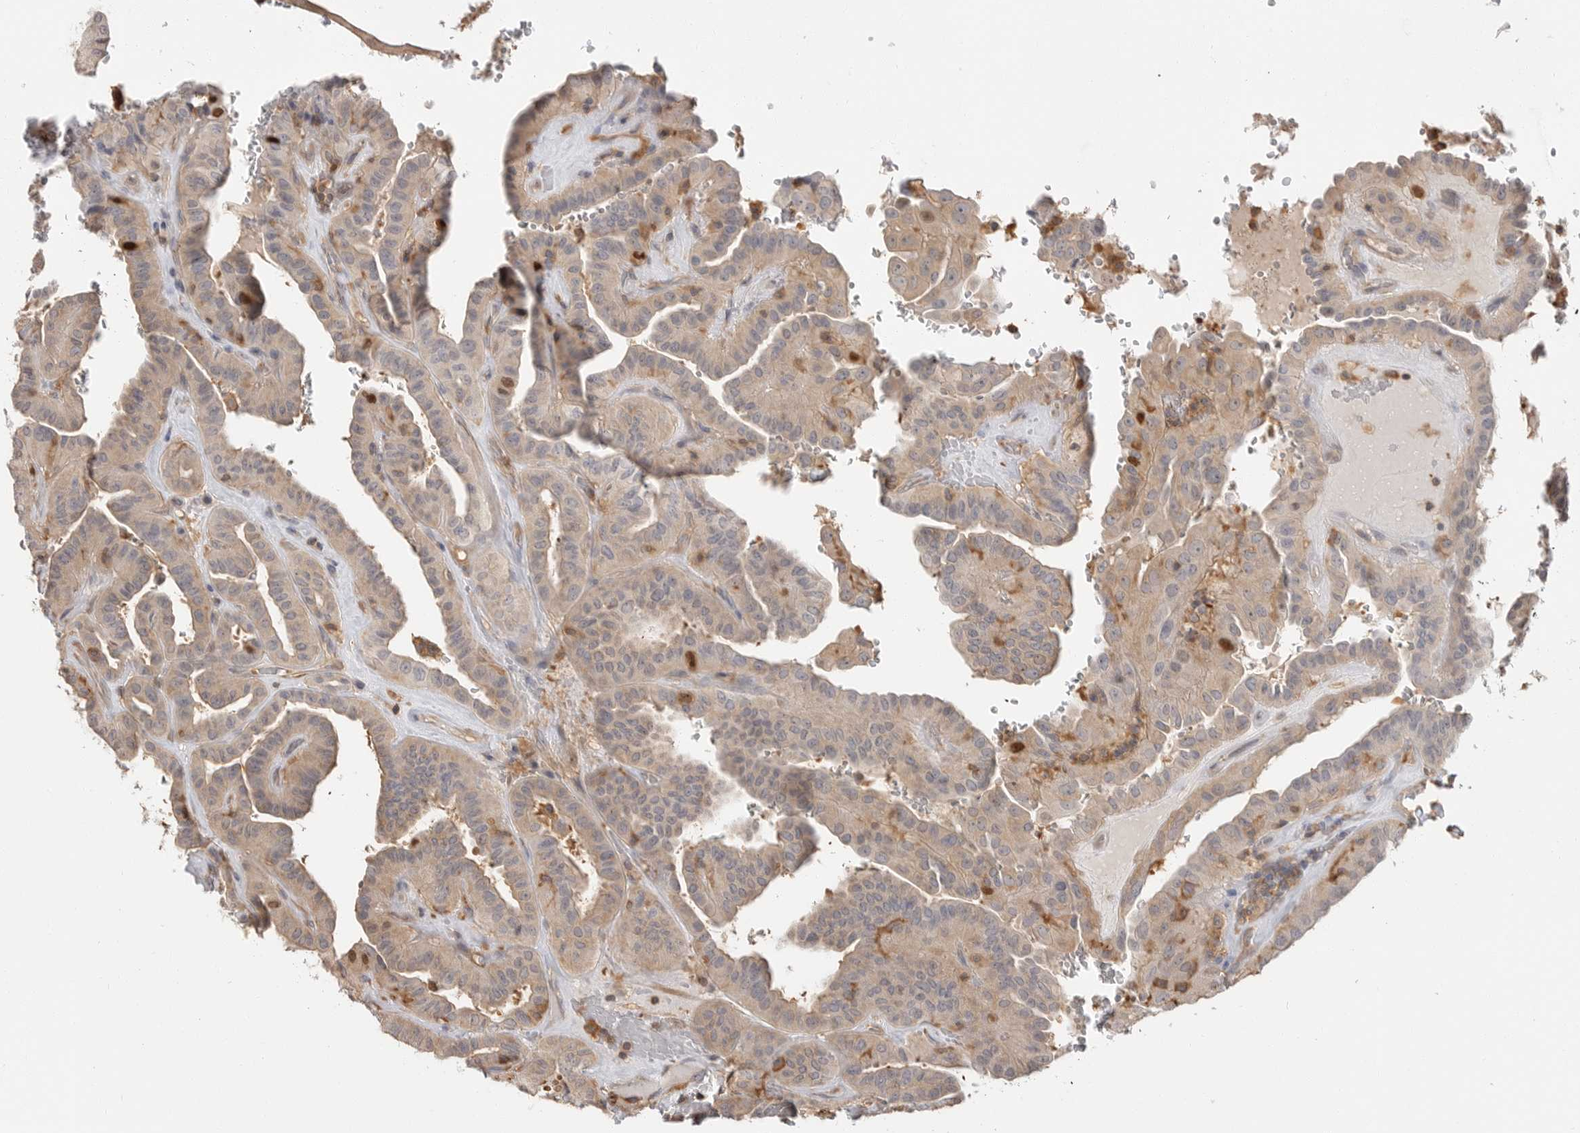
{"staining": {"intensity": "strong", "quantity": "<25%", "location": "cytoplasmic/membranous,nuclear"}, "tissue": "thyroid cancer", "cell_type": "Tumor cells", "image_type": "cancer", "snomed": [{"axis": "morphology", "description": "Papillary adenocarcinoma, NOS"}, {"axis": "topography", "description": "Thyroid gland"}], "caption": "Papillary adenocarcinoma (thyroid) stained with a protein marker shows strong staining in tumor cells.", "gene": "TOP2A", "patient": {"sex": "male", "age": 77}}